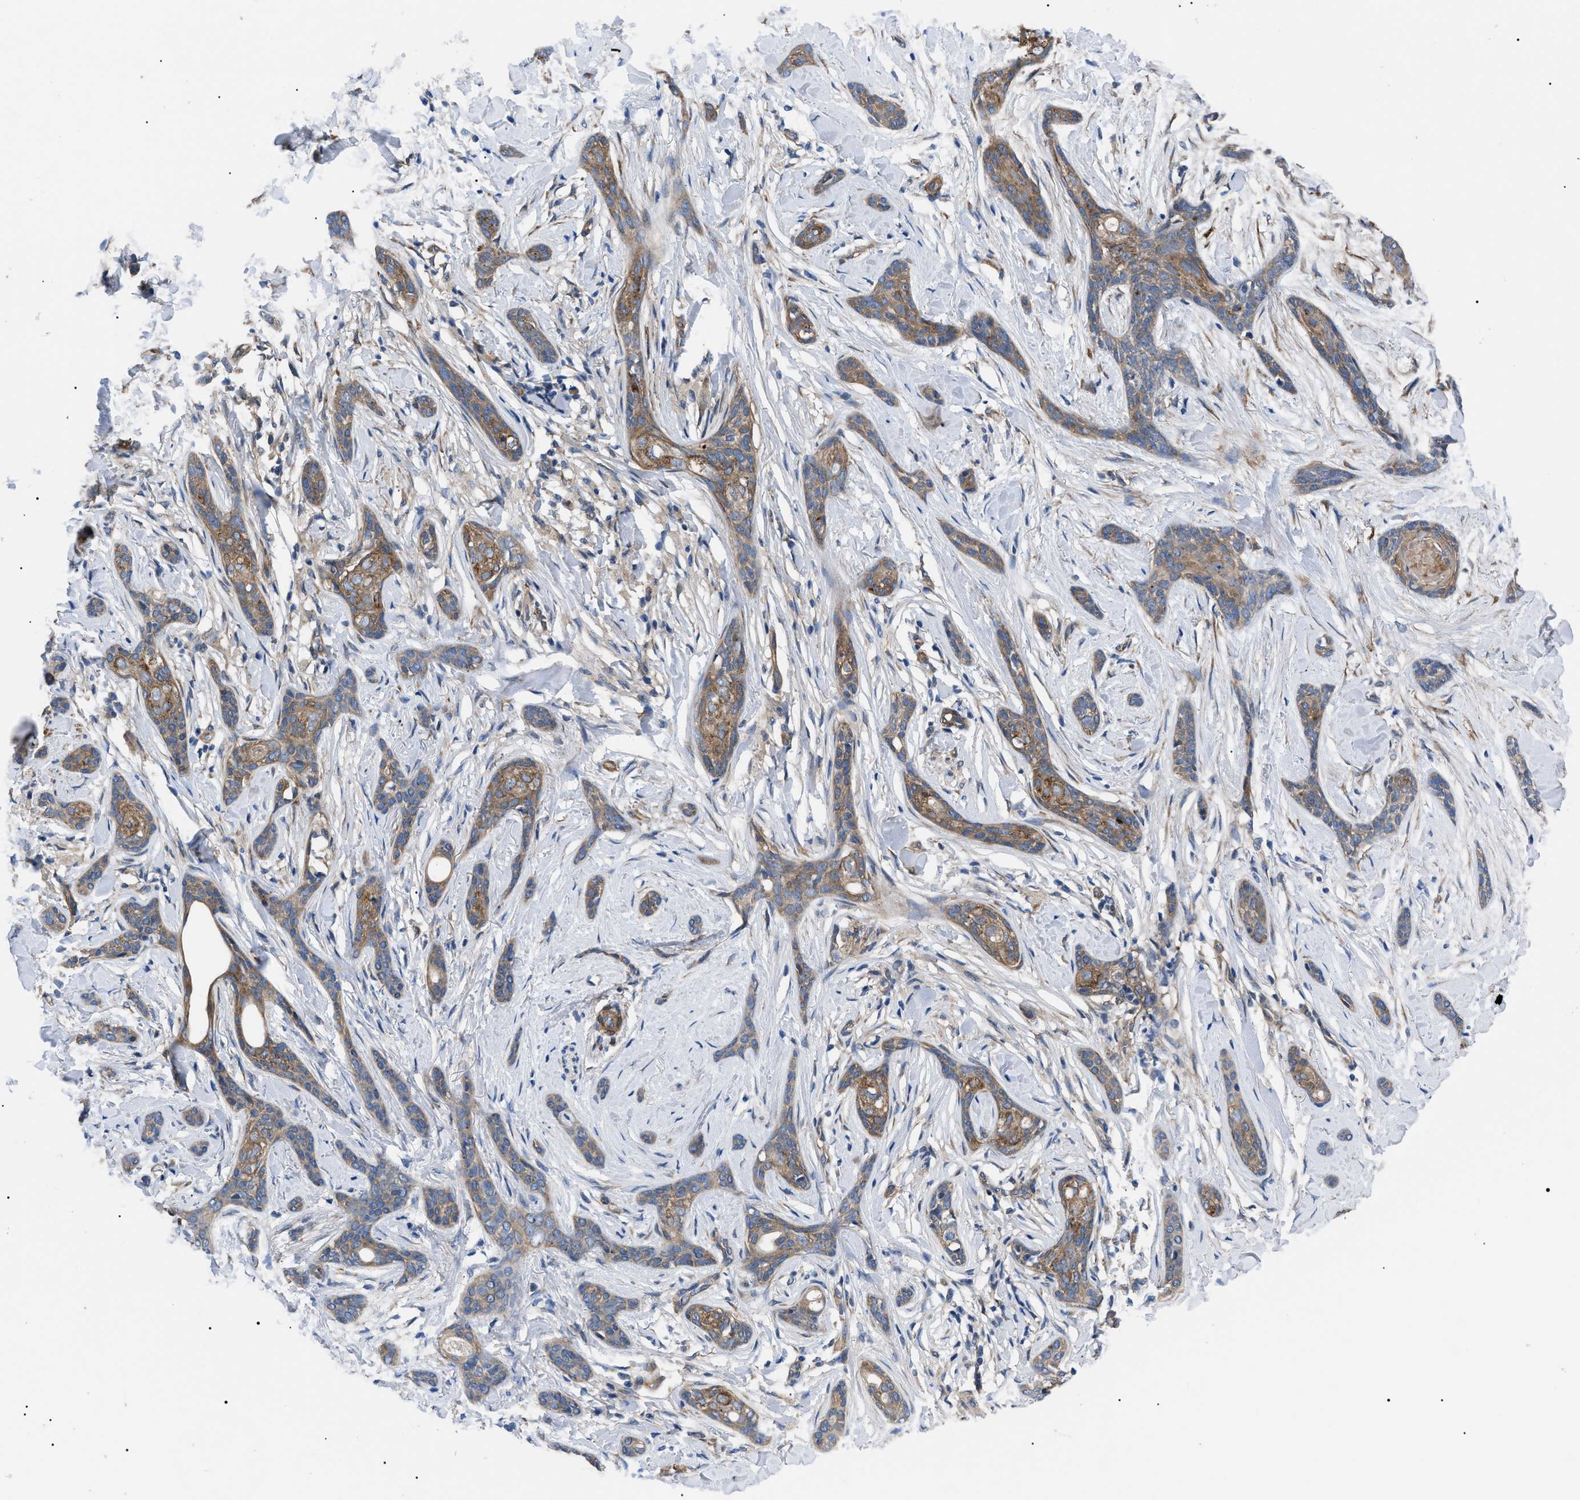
{"staining": {"intensity": "moderate", "quantity": ">75%", "location": "cytoplasmic/membranous"}, "tissue": "skin cancer", "cell_type": "Tumor cells", "image_type": "cancer", "snomed": [{"axis": "morphology", "description": "Basal cell carcinoma"}, {"axis": "morphology", "description": "Adnexal tumor, benign"}, {"axis": "topography", "description": "Skin"}], "caption": "Protein expression analysis of benign adnexal tumor (skin) shows moderate cytoplasmic/membranous expression in about >75% of tumor cells.", "gene": "MYO10", "patient": {"sex": "female", "age": 42}}